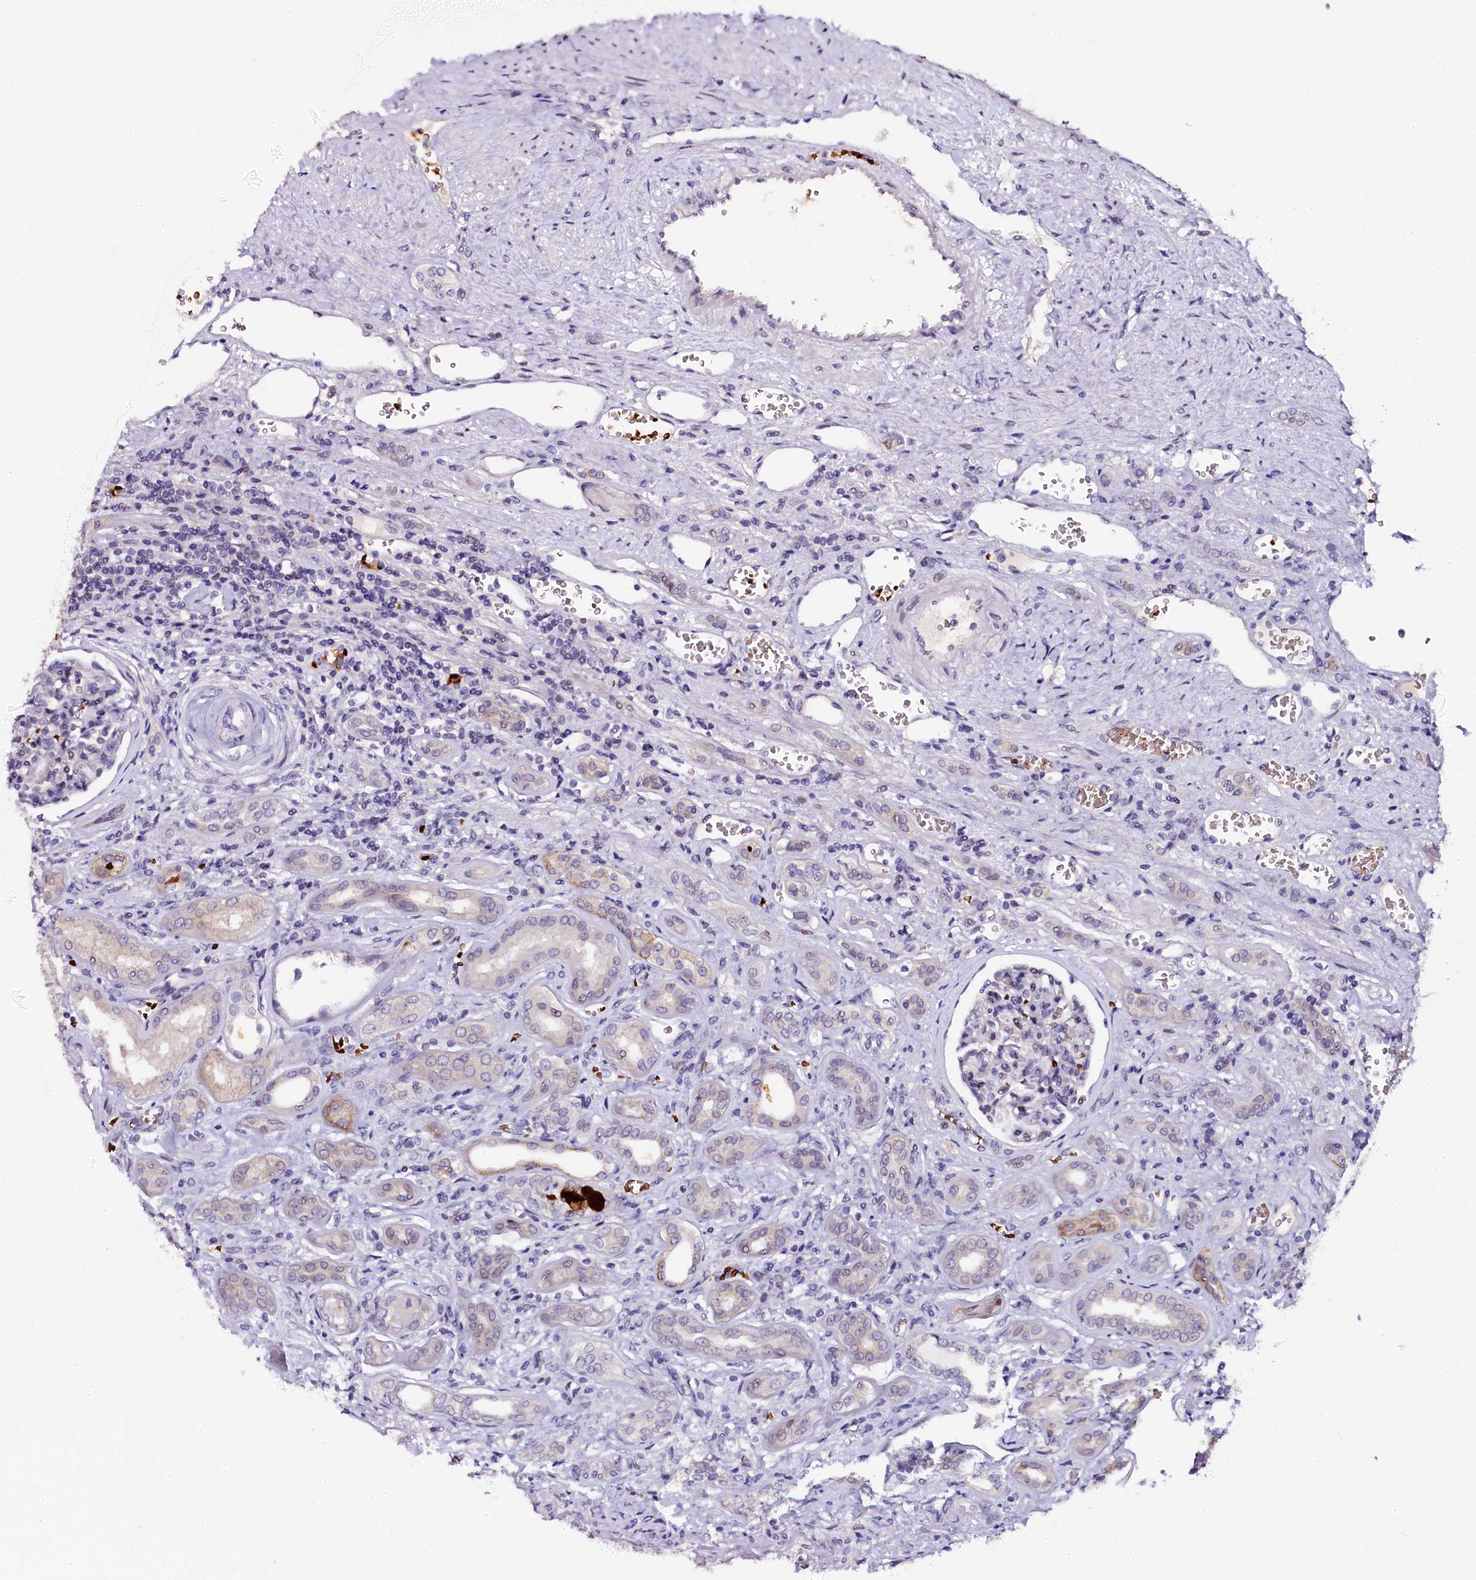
{"staining": {"intensity": "negative", "quantity": "none", "location": "none"}, "tissue": "kidney", "cell_type": "Cells in glomeruli", "image_type": "normal", "snomed": [{"axis": "morphology", "description": "Normal tissue, NOS"}, {"axis": "morphology", "description": "Adenocarcinoma, NOS"}, {"axis": "topography", "description": "Kidney"}], "caption": "Immunohistochemistry of normal human kidney reveals no staining in cells in glomeruli.", "gene": "CTDSPL2", "patient": {"sex": "female", "age": 68}}